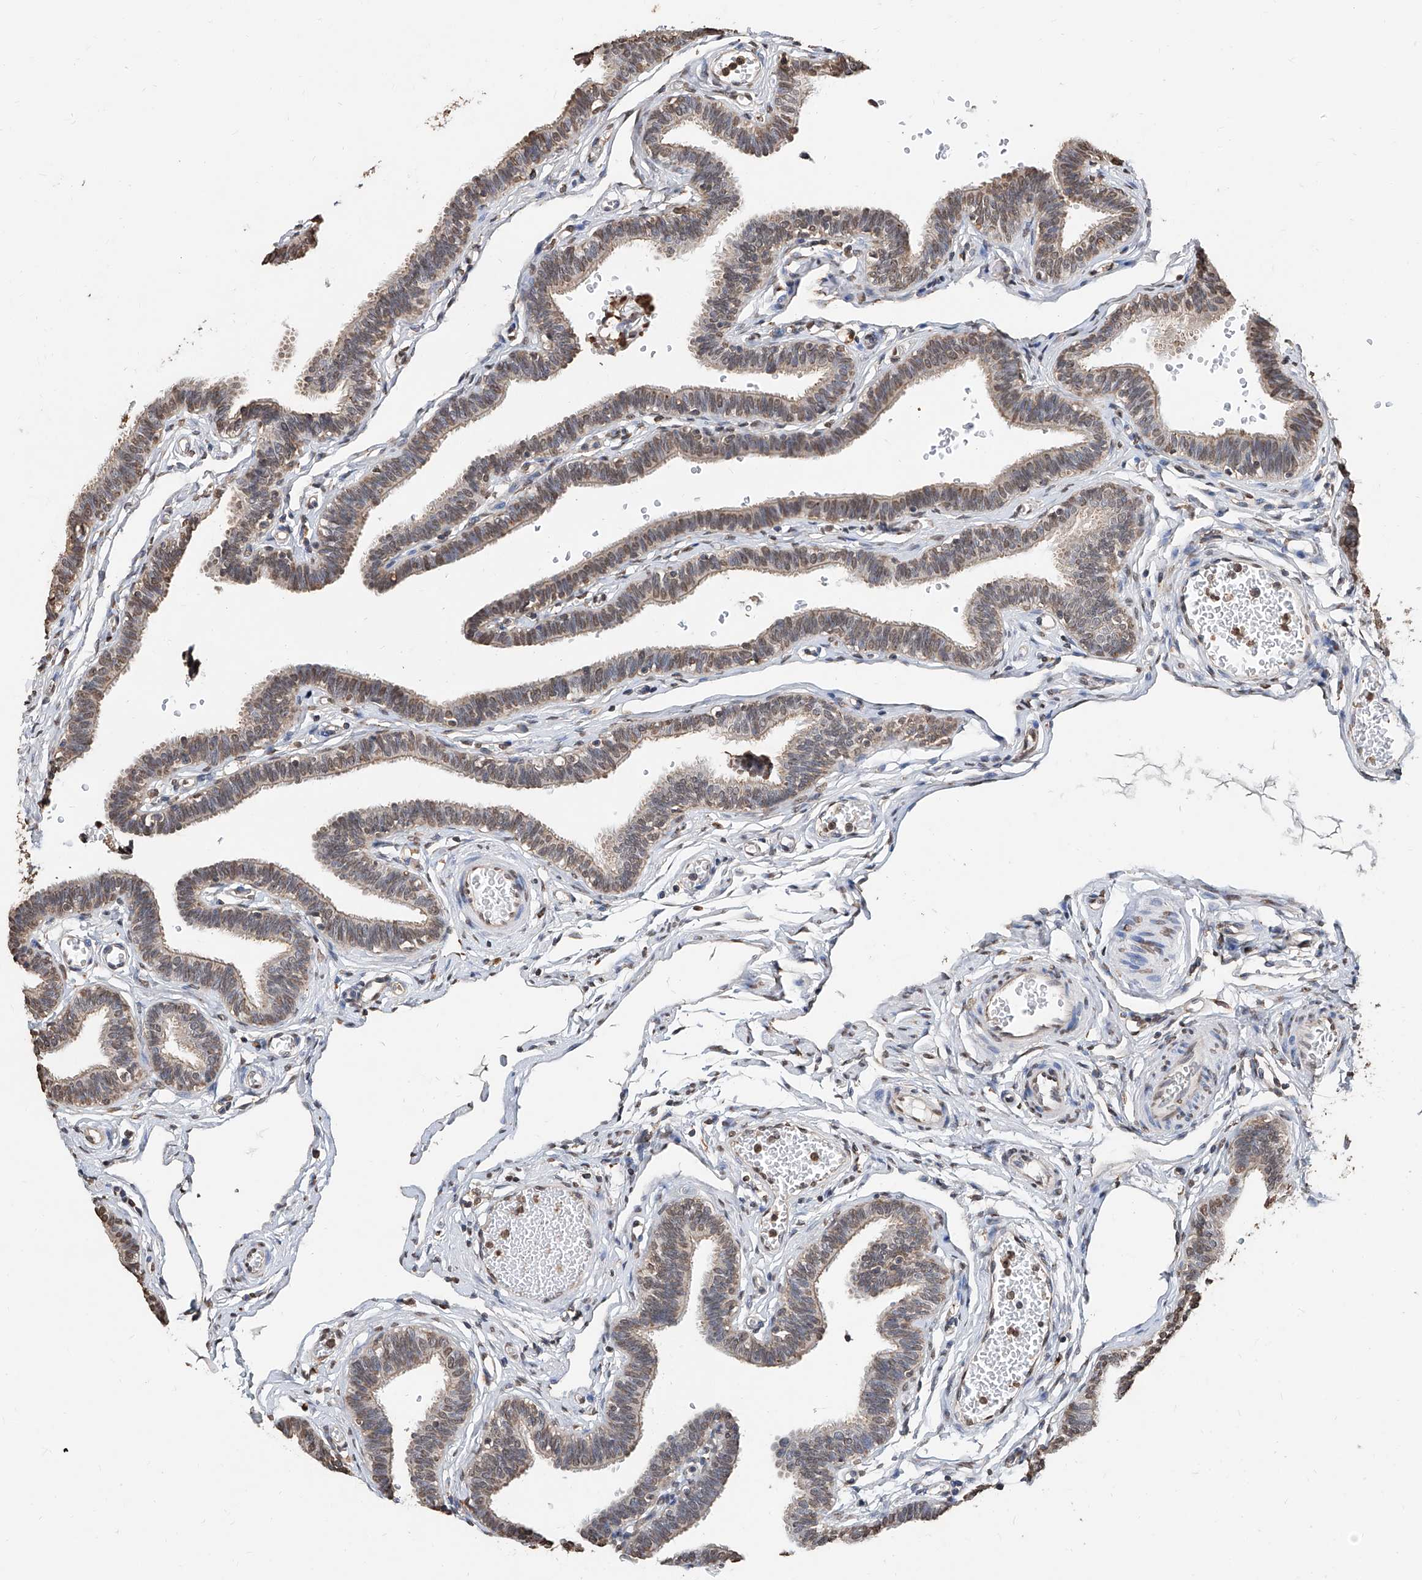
{"staining": {"intensity": "weak", "quantity": "25%-75%", "location": "cytoplasmic/membranous,nuclear"}, "tissue": "fallopian tube", "cell_type": "Glandular cells", "image_type": "normal", "snomed": [{"axis": "morphology", "description": "Normal tissue, NOS"}, {"axis": "topography", "description": "Fallopian tube"}, {"axis": "topography", "description": "Ovary"}], "caption": "A high-resolution image shows immunohistochemistry staining of normal fallopian tube, which displays weak cytoplasmic/membranous,nuclear positivity in about 25%-75% of glandular cells.", "gene": "RP9", "patient": {"sex": "female", "age": 23}}